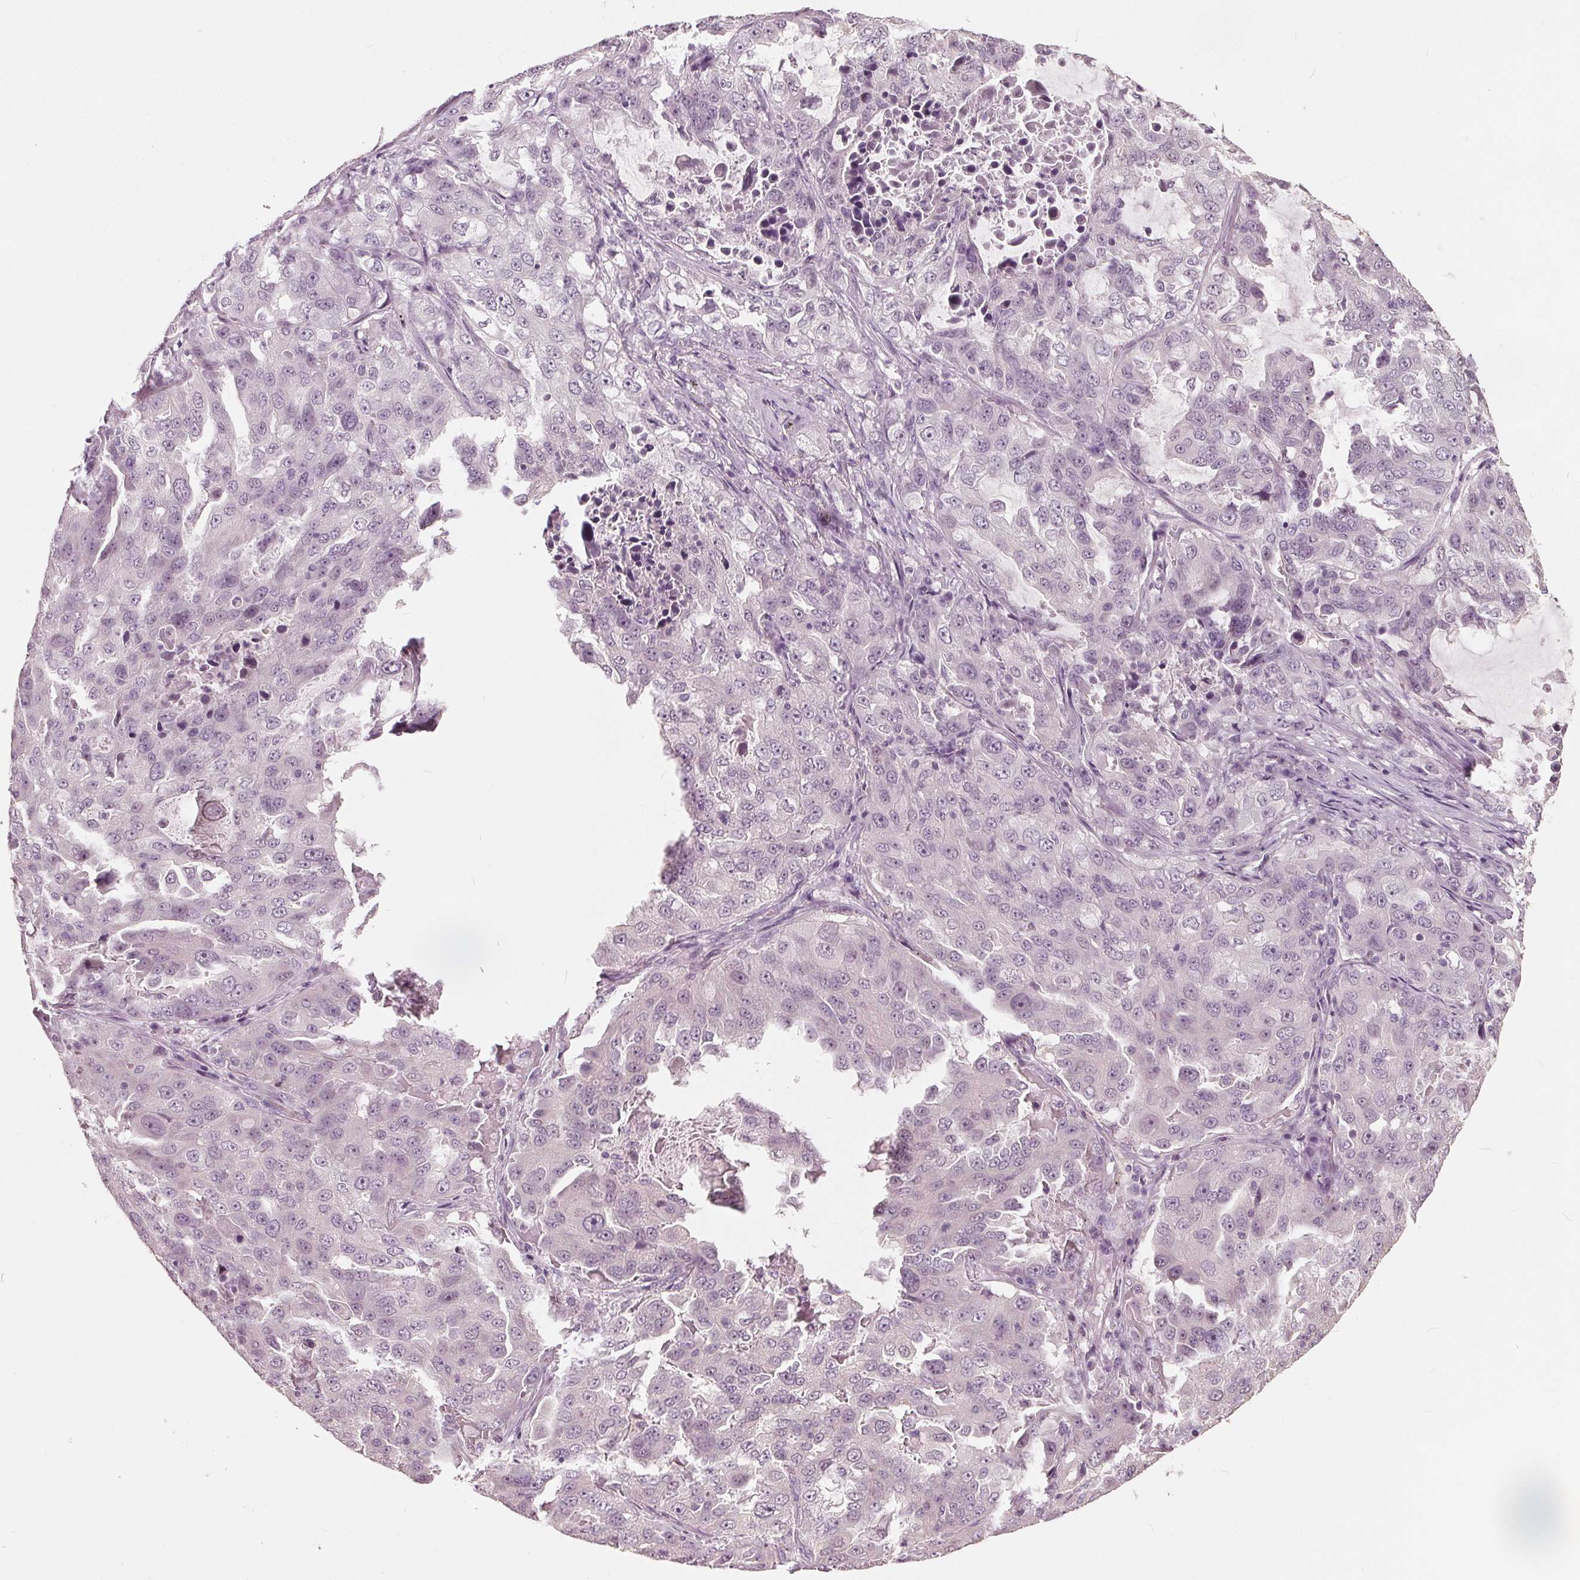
{"staining": {"intensity": "negative", "quantity": "none", "location": "none"}, "tissue": "lung cancer", "cell_type": "Tumor cells", "image_type": "cancer", "snomed": [{"axis": "morphology", "description": "Adenocarcinoma, NOS"}, {"axis": "topography", "description": "Lung"}], "caption": "Tumor cells show no significant protein staining in lung adenocarcinoma.", "gene": "TKFC", "patient": {"sex": "female", "age": 61}}